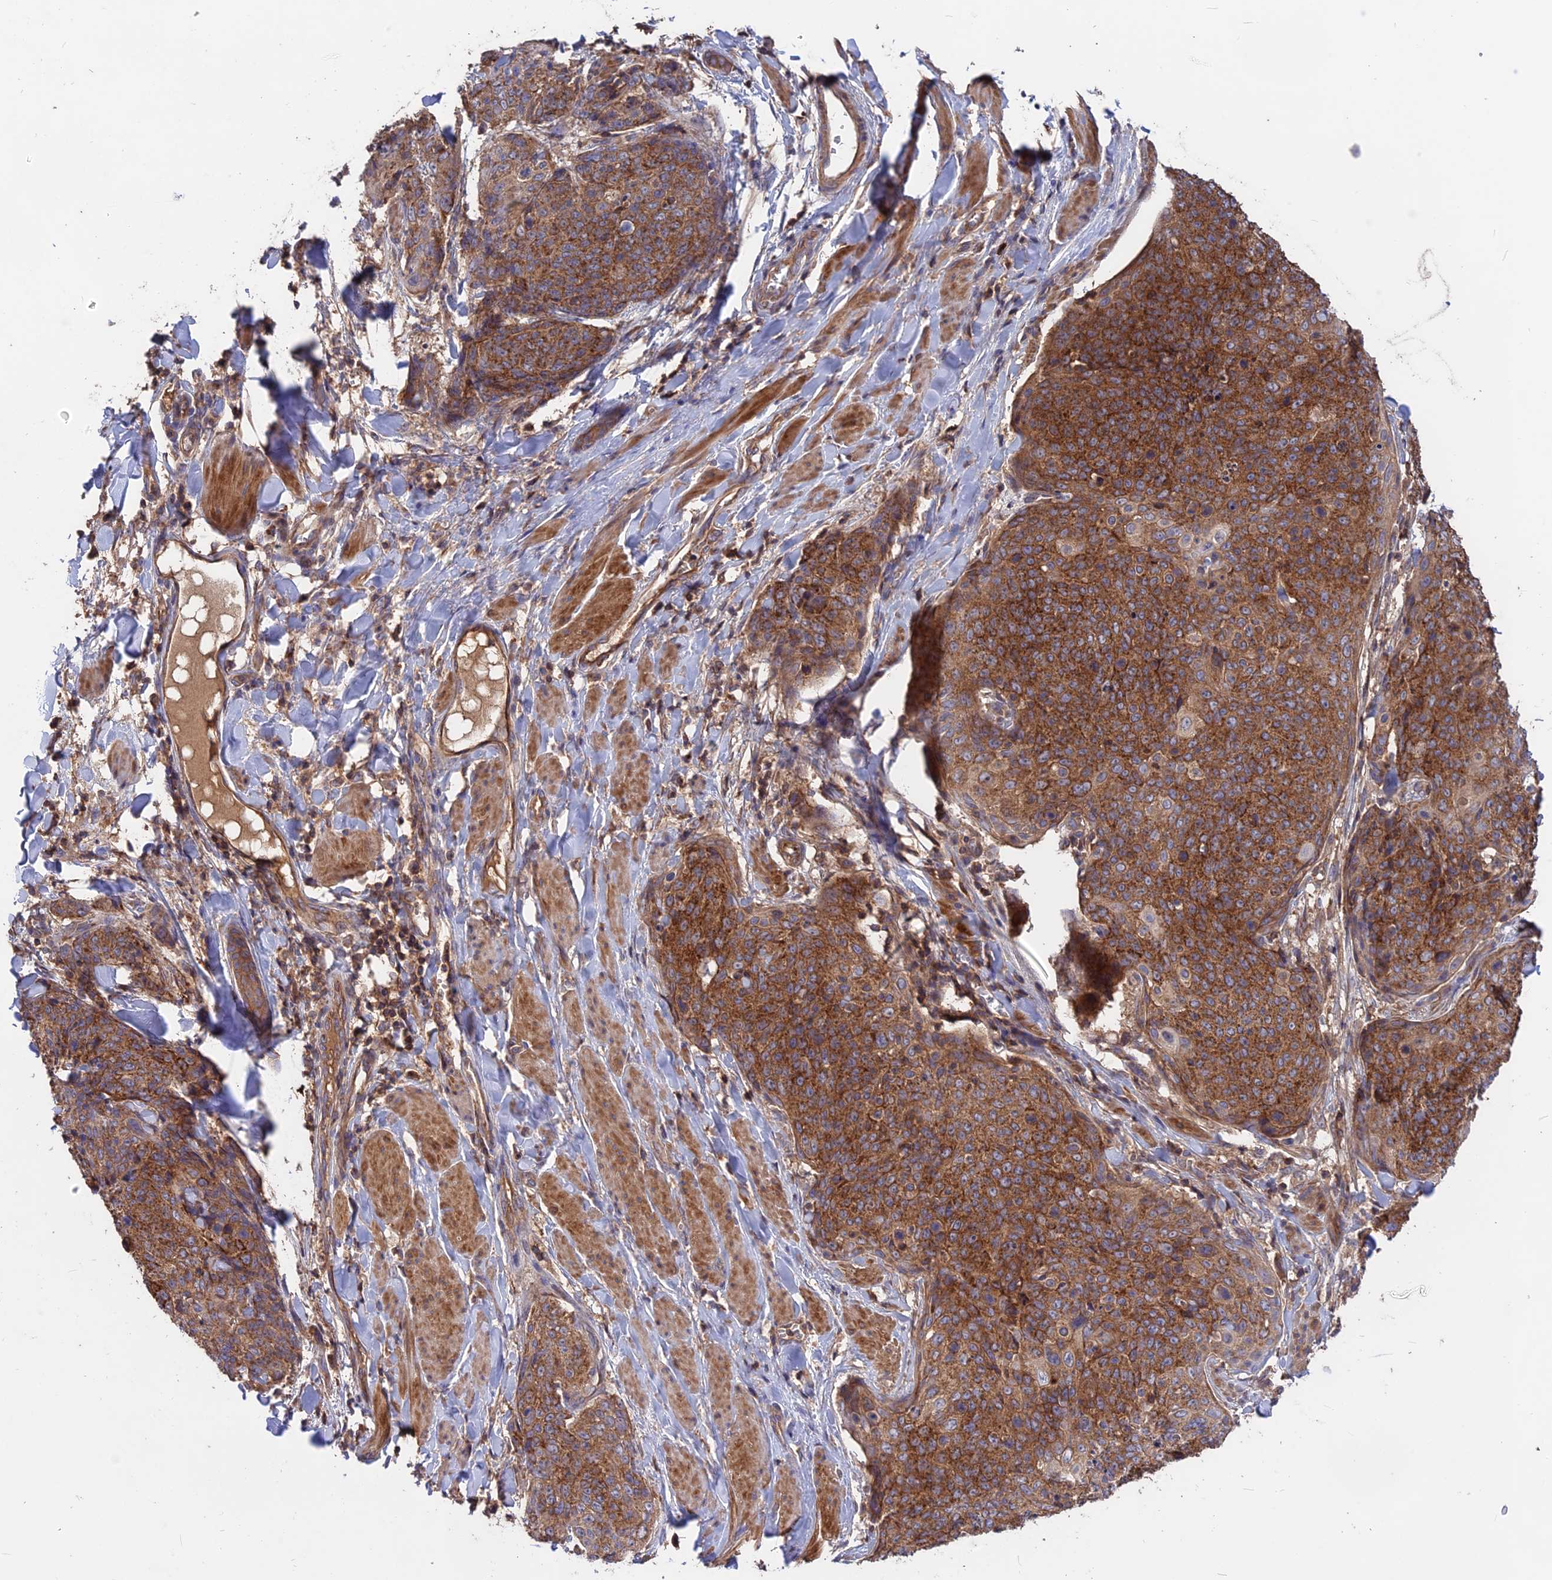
{"staining": {"intensity": "strong", "quantity": ">75%", "location": "cytoplasmic/membranous"}, "tissue": "skin cancer", "cell_type": "Tumor cells", "image_type": "cancer", "snomed": [{"axis": "morphology", "description": "Squamous cell carcinoma, NOS"}, {"axis": "topography", "description": "Skin"}, {"axis": "topography", "description": "Vulva"}], "caption": "Immunohistochemistry (IHC) staining of skin squamous cell carcinoma, which reveals high levels of strong cytoplasmic/membranous staining in about >75% of tumor cells indicating strong cytoplasmic/membranous protein positivity. The staining was performed using DAB (3,3'-diaminobenzidine) (brown) for protein detection and nuclei were counterstained in hematoxylin (blue).", "gene": "NUDT8", "patient": {"sex": "female", "age": 85}}